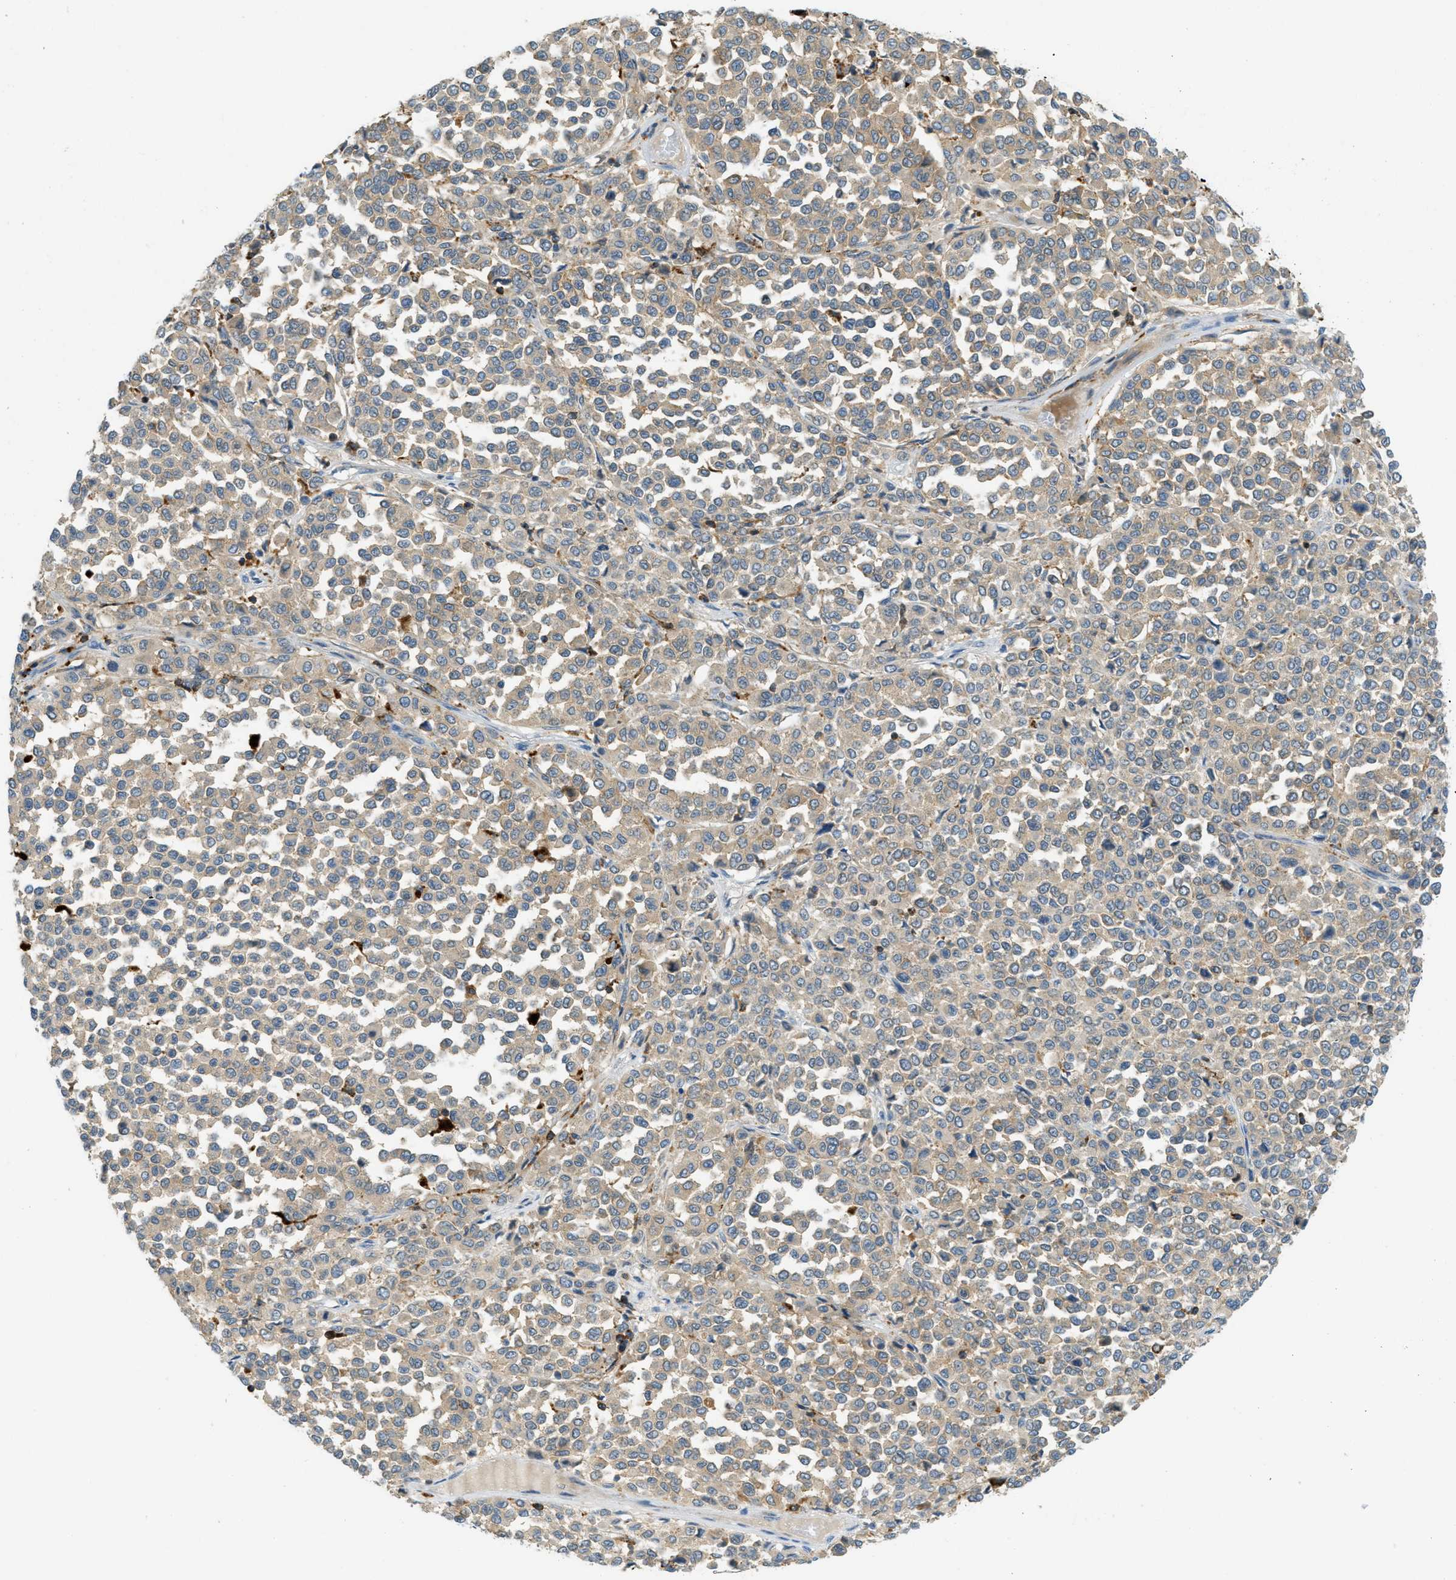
{"staining": {"intensity": "weak", "quantity": "25%-75%", "location": "cytoplasmic/membranous"}, "tissue": "melanoma", "cell_type": "Tumor cells", "image_type": "cancer", "snomed": [{"axis": "morphology", "description": "Malignant melanoma, Metastatic site"}, {"axis": "topography", "description": "Pancreas"}], "caption": "Melanoma was stained to show a protein in brown. There is low levels of weak cytoplasmic/membranous staining in approximately 25%-75% of tumor cells.", "gene": "PLBD2", "patient": {"sex": "female", "age": 30}}